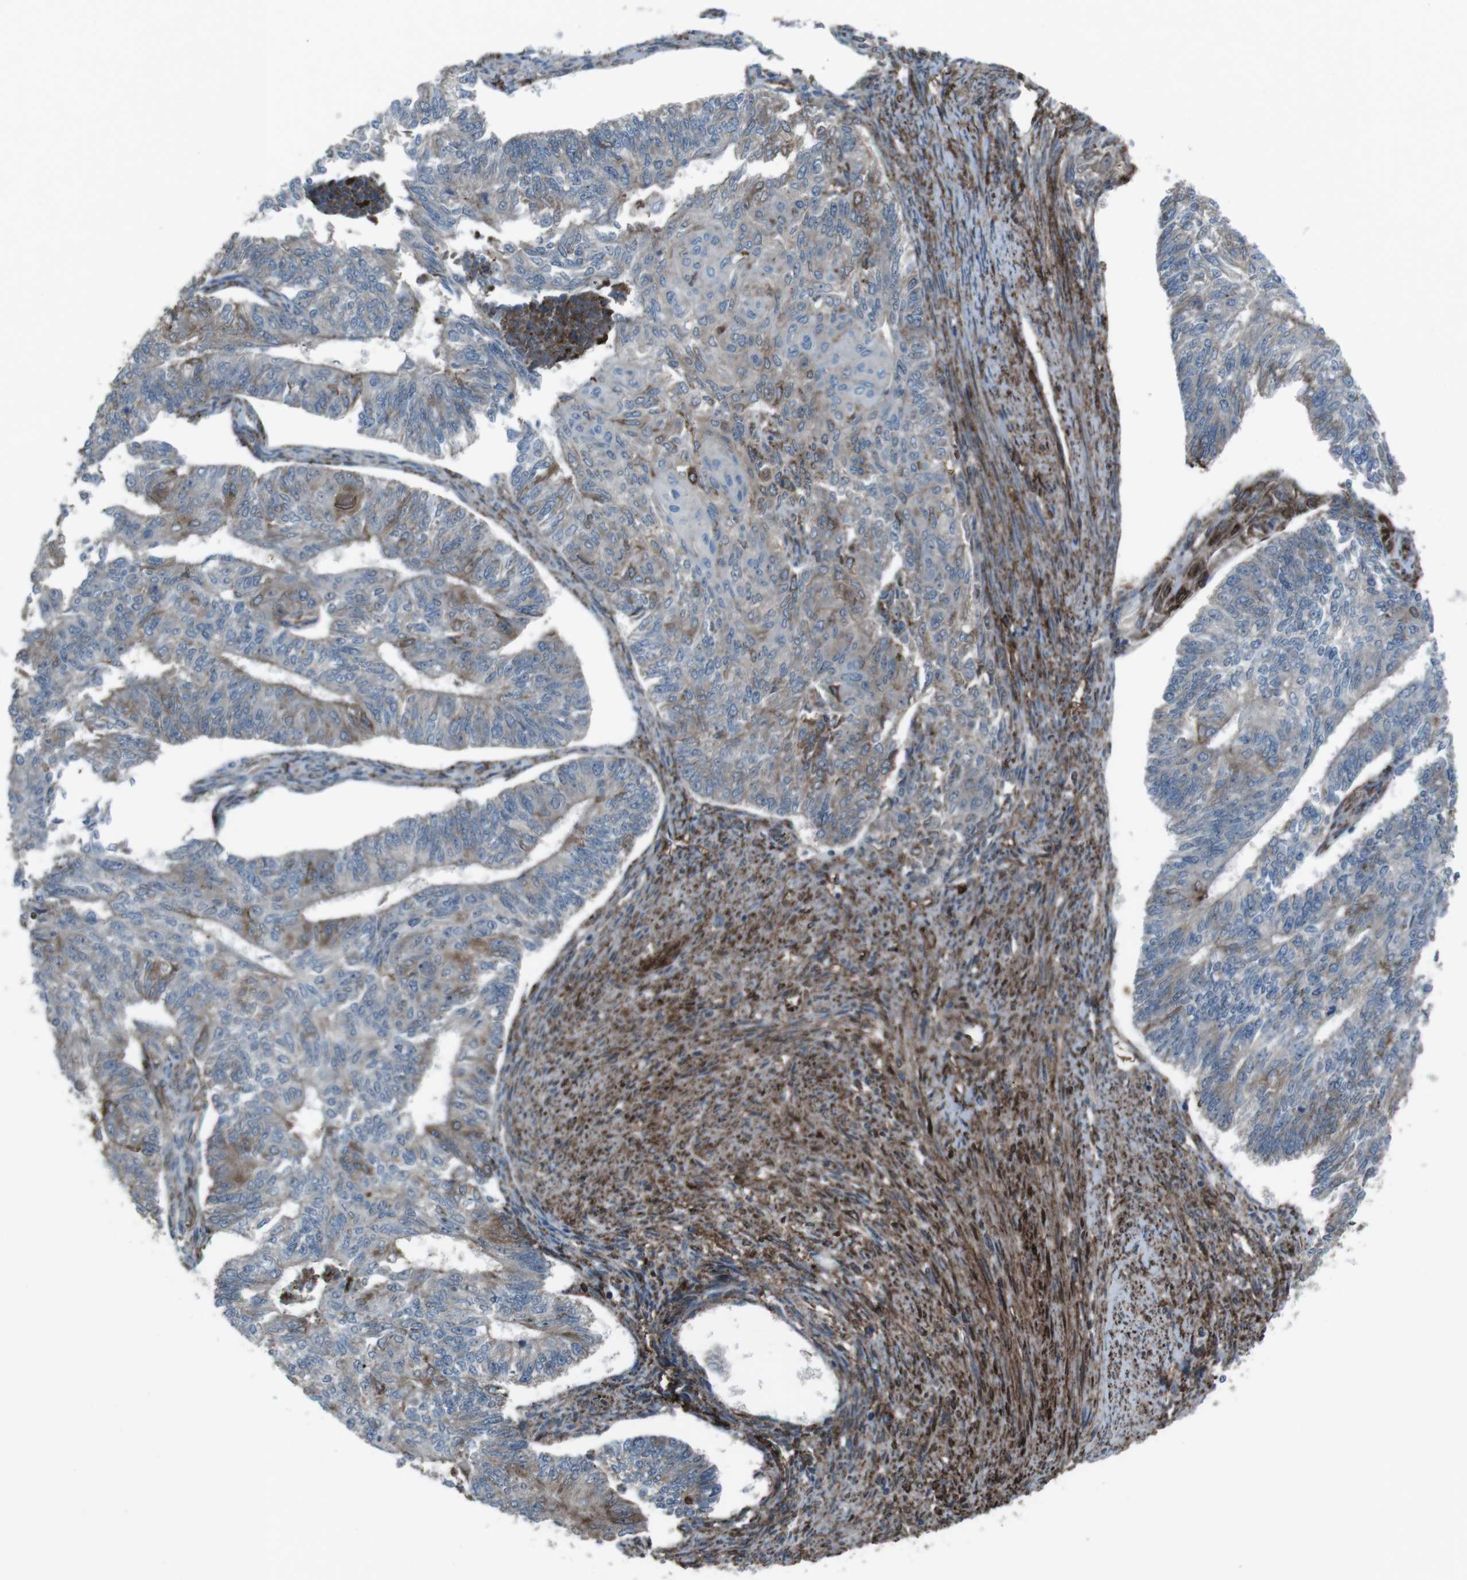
{"staining": {"intensity": "weak", "quantity": "25%-75%", "location": "cytoplasmic/membranous"}, "tissue": "endometrial cancer", "cell_type": "Tumor cells", "image_type": "cancer", "snomed": [{"axis": "morphology", "description": "Adenocarcinoma, NOS"}, {"axis": "topography", "description": "Endometrium"}], "caption": "Tumor cells show low levels of weak cytoplasmic/membranous positivity in approximately 25%-75% of cells in human adenocarcinoma (endometrial).", "gene": "GDF10", "patient": {"sex": "female", "age": 32}}